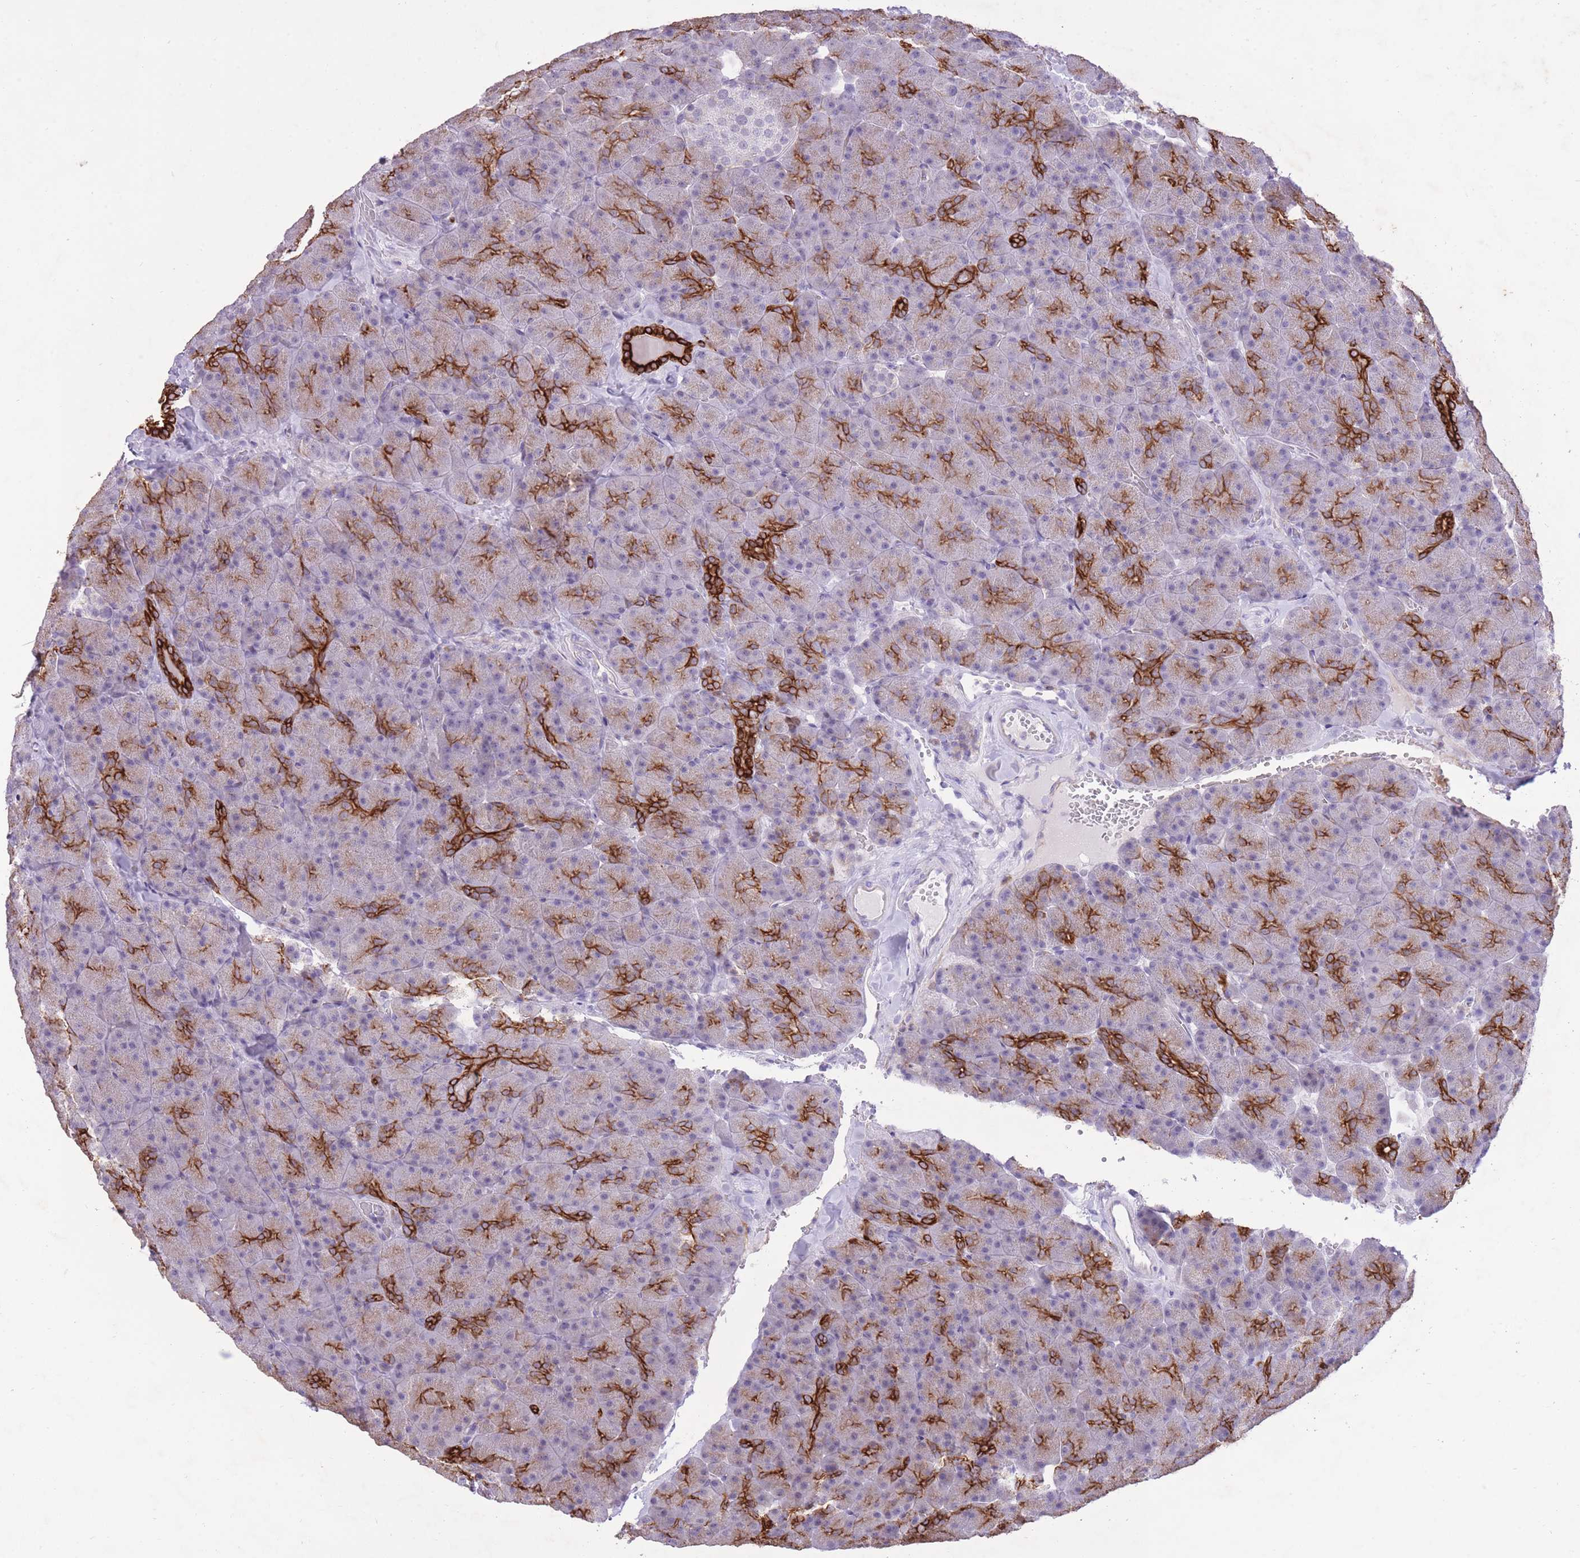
{"staining": {"intensity": "strong", "quantity": "25%-75%", "location": "cytoplasmic/membranous"}, "tissue": "pancreas", "cell_type": "Exocrine glandular cells", "image_type": "normal", "snomed": [{"axis": "morphology", "description": "Normal tissue, NOS"}, {"axis": "topography", "description": "Pancreas"}], "caption": "Immunohistochemical staining of normal human pancreas displays 25%-75% levels of strong cytoplasmic/membranous protein positivity in approximately 25%-75% of exocrine glandular cells. (DAB (3,3'-diaminobenzidine) = brown stain, brightfield microscopy at high magnification).", "gene": "MEIS3", "patient": {"sex": "male", "age": 36}}